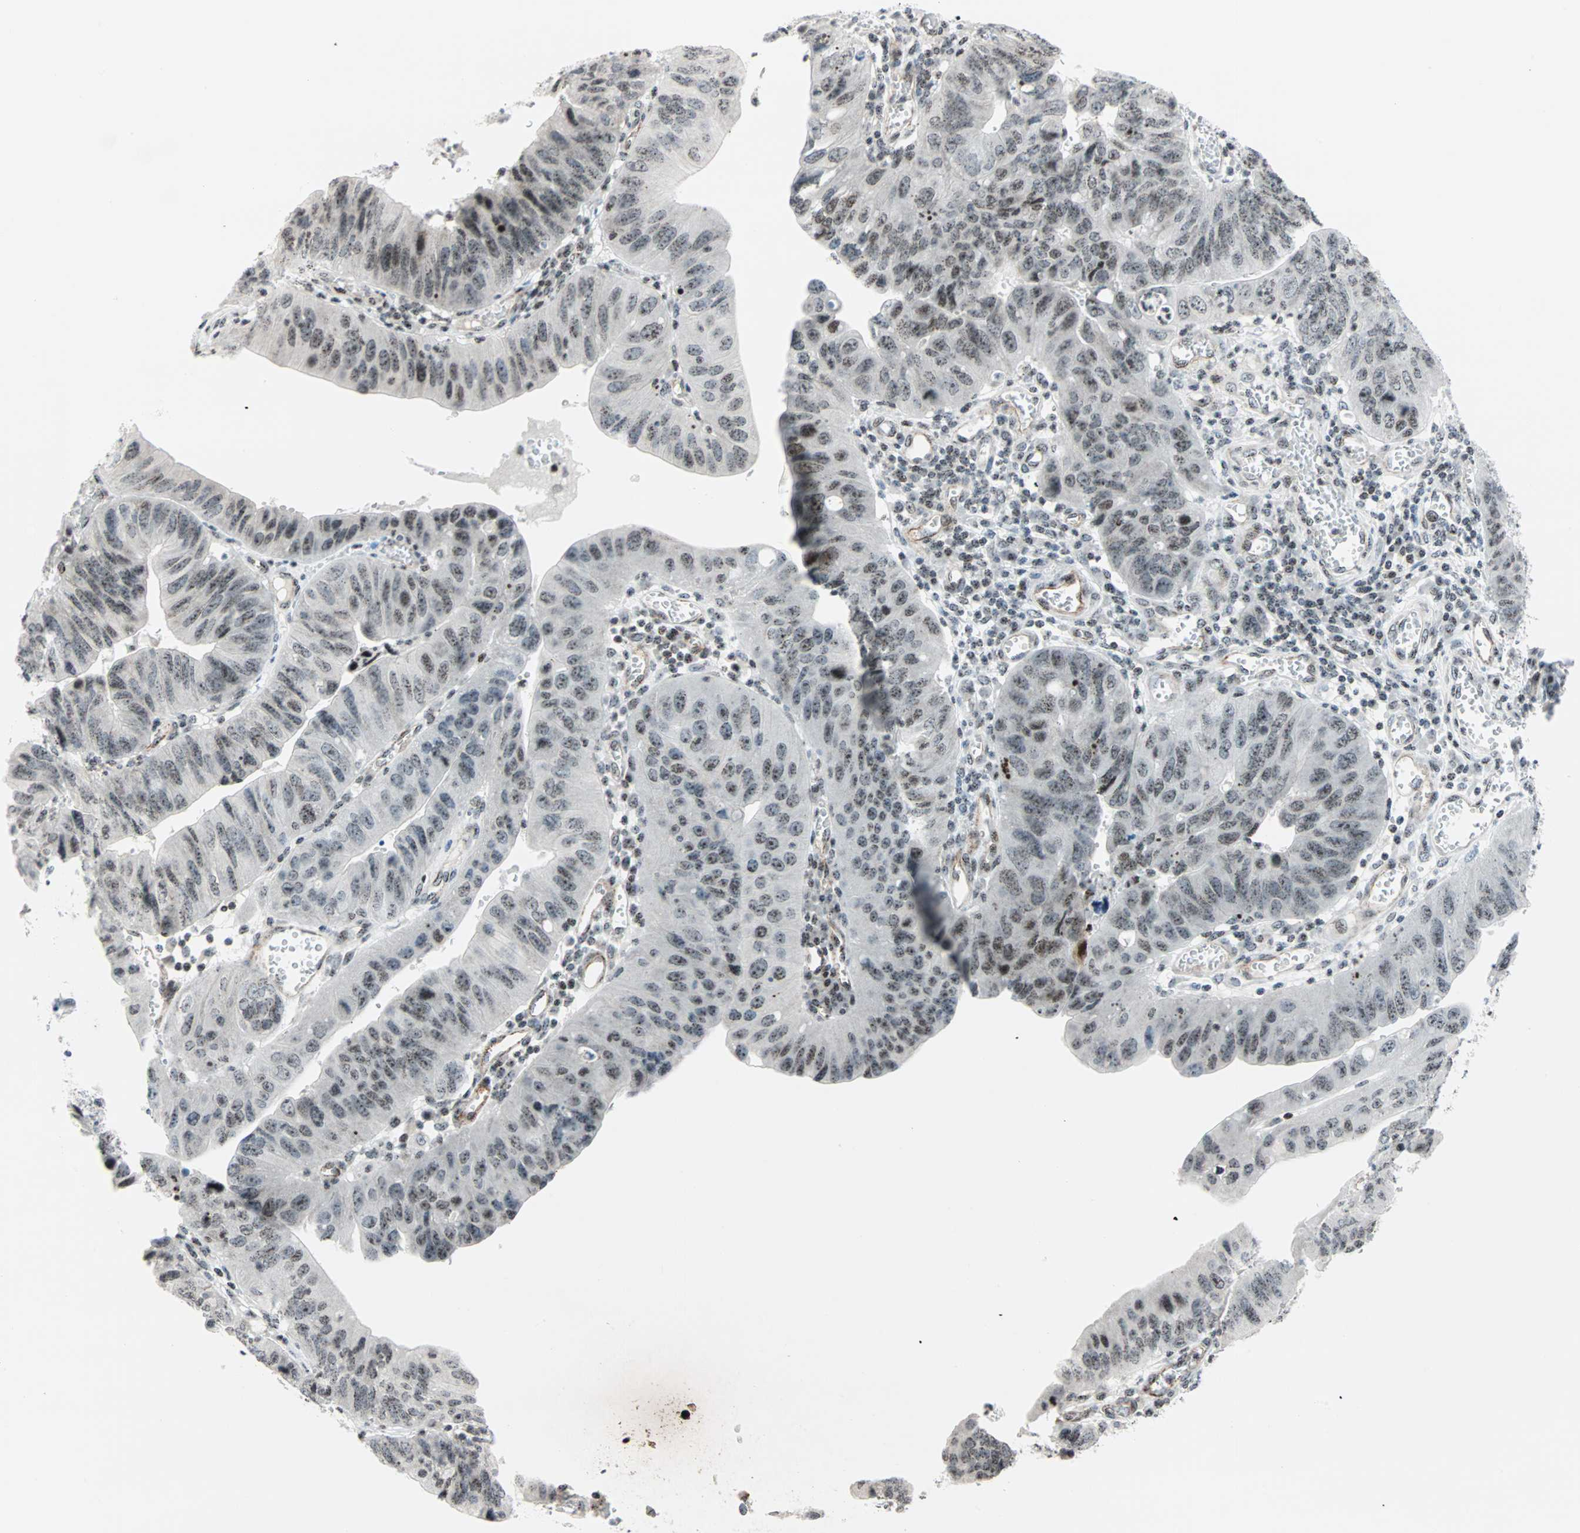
{"staining": {"intensity": "weak", "quantity": ">75%", "location": "nuclear"}, "tissue": "stomach cancer", "cell_type": "Tumor cells", "image_type": "cancer", "snomed": [{"axis": "morphology", "description": "Adenocarcinoma, NOS"}, {"axis": "topography", "description": "Stomach"}], "caption": "Tumor cells show weak nuclear staining in approximately >75% of cells in stomach cancer.", "gene": "CENPA", "patient": {"sex": "male", "age": 59}}